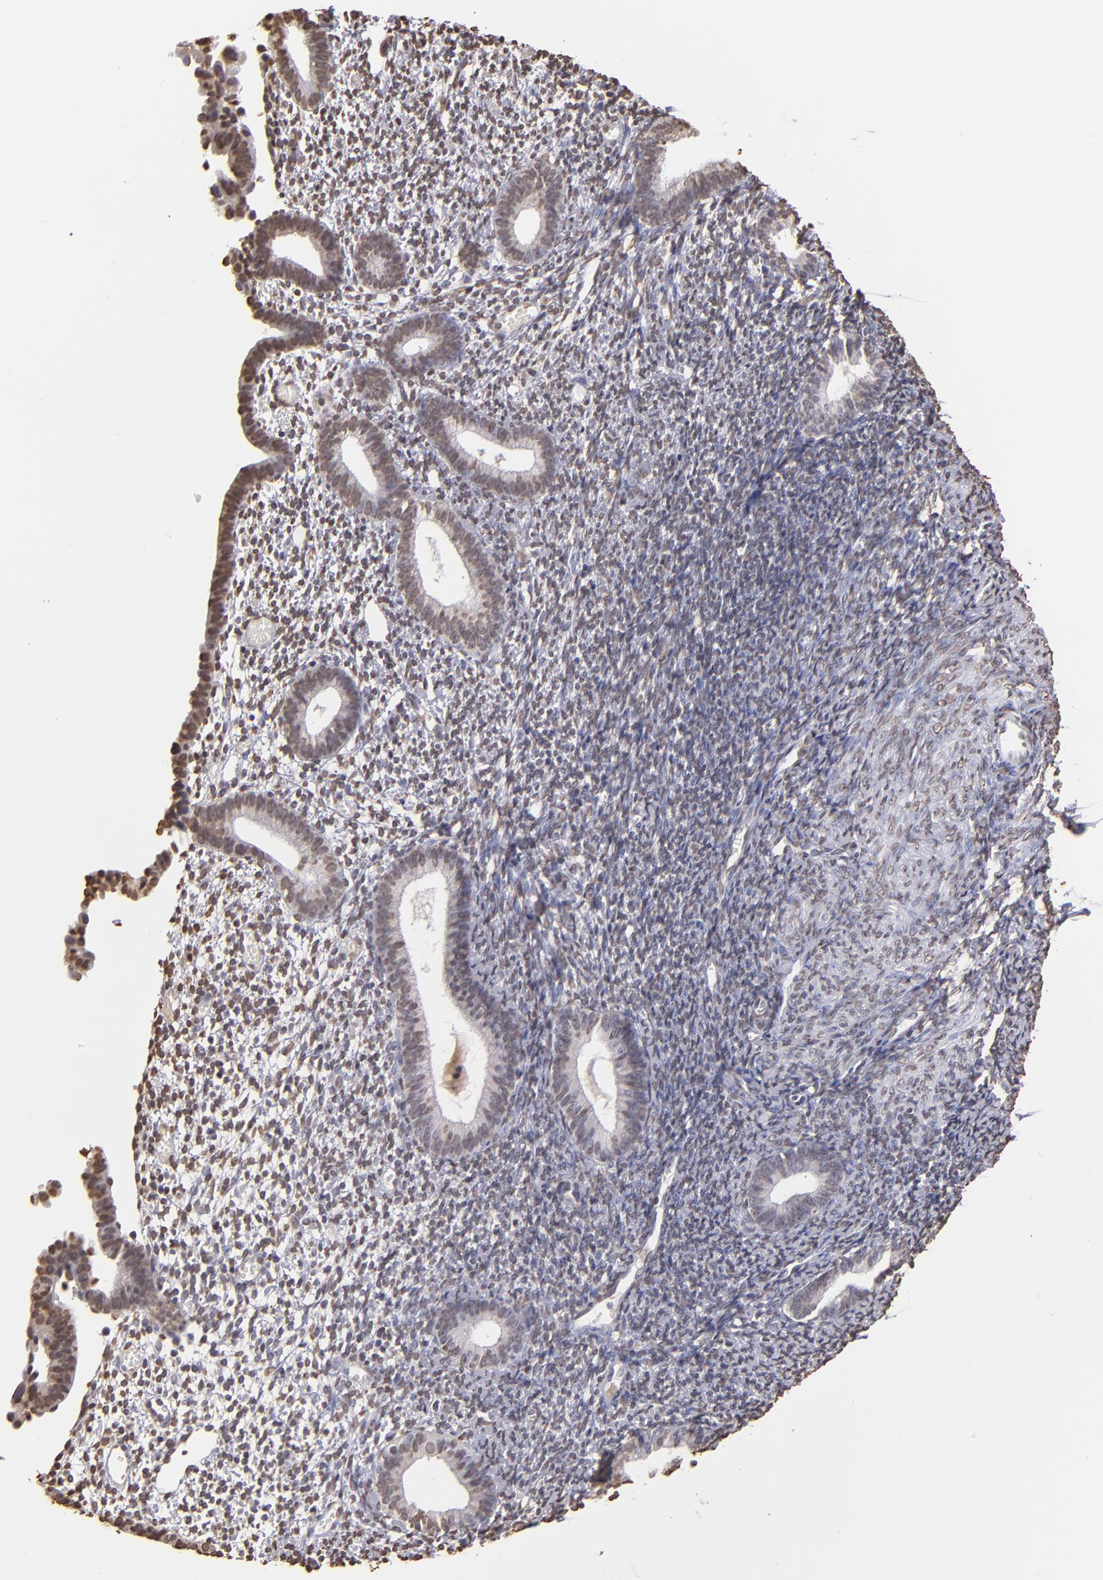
{"staining": {"intensity": "weak", "quantity": "25%-75%", "location": "nuclear"}, "tissue": "endometrium", "cell_type": "Cells in endometrial stroma", "image_type": "normal", "snomed": [{"axis": "morphology", "description": "Normal tissue, NOS"}, {"axis": "topography", "description": "Smooth muscle"}, {"axis": "topography", "description": "Endometrium"}], "caption": "The micrograph exhibits a brown stain indicating the presence of a protein in the nuclear of cells in endometrial stroma in endometrium.", "gene": "LBX1", "patient": {"sex": "female", "age": 57}}